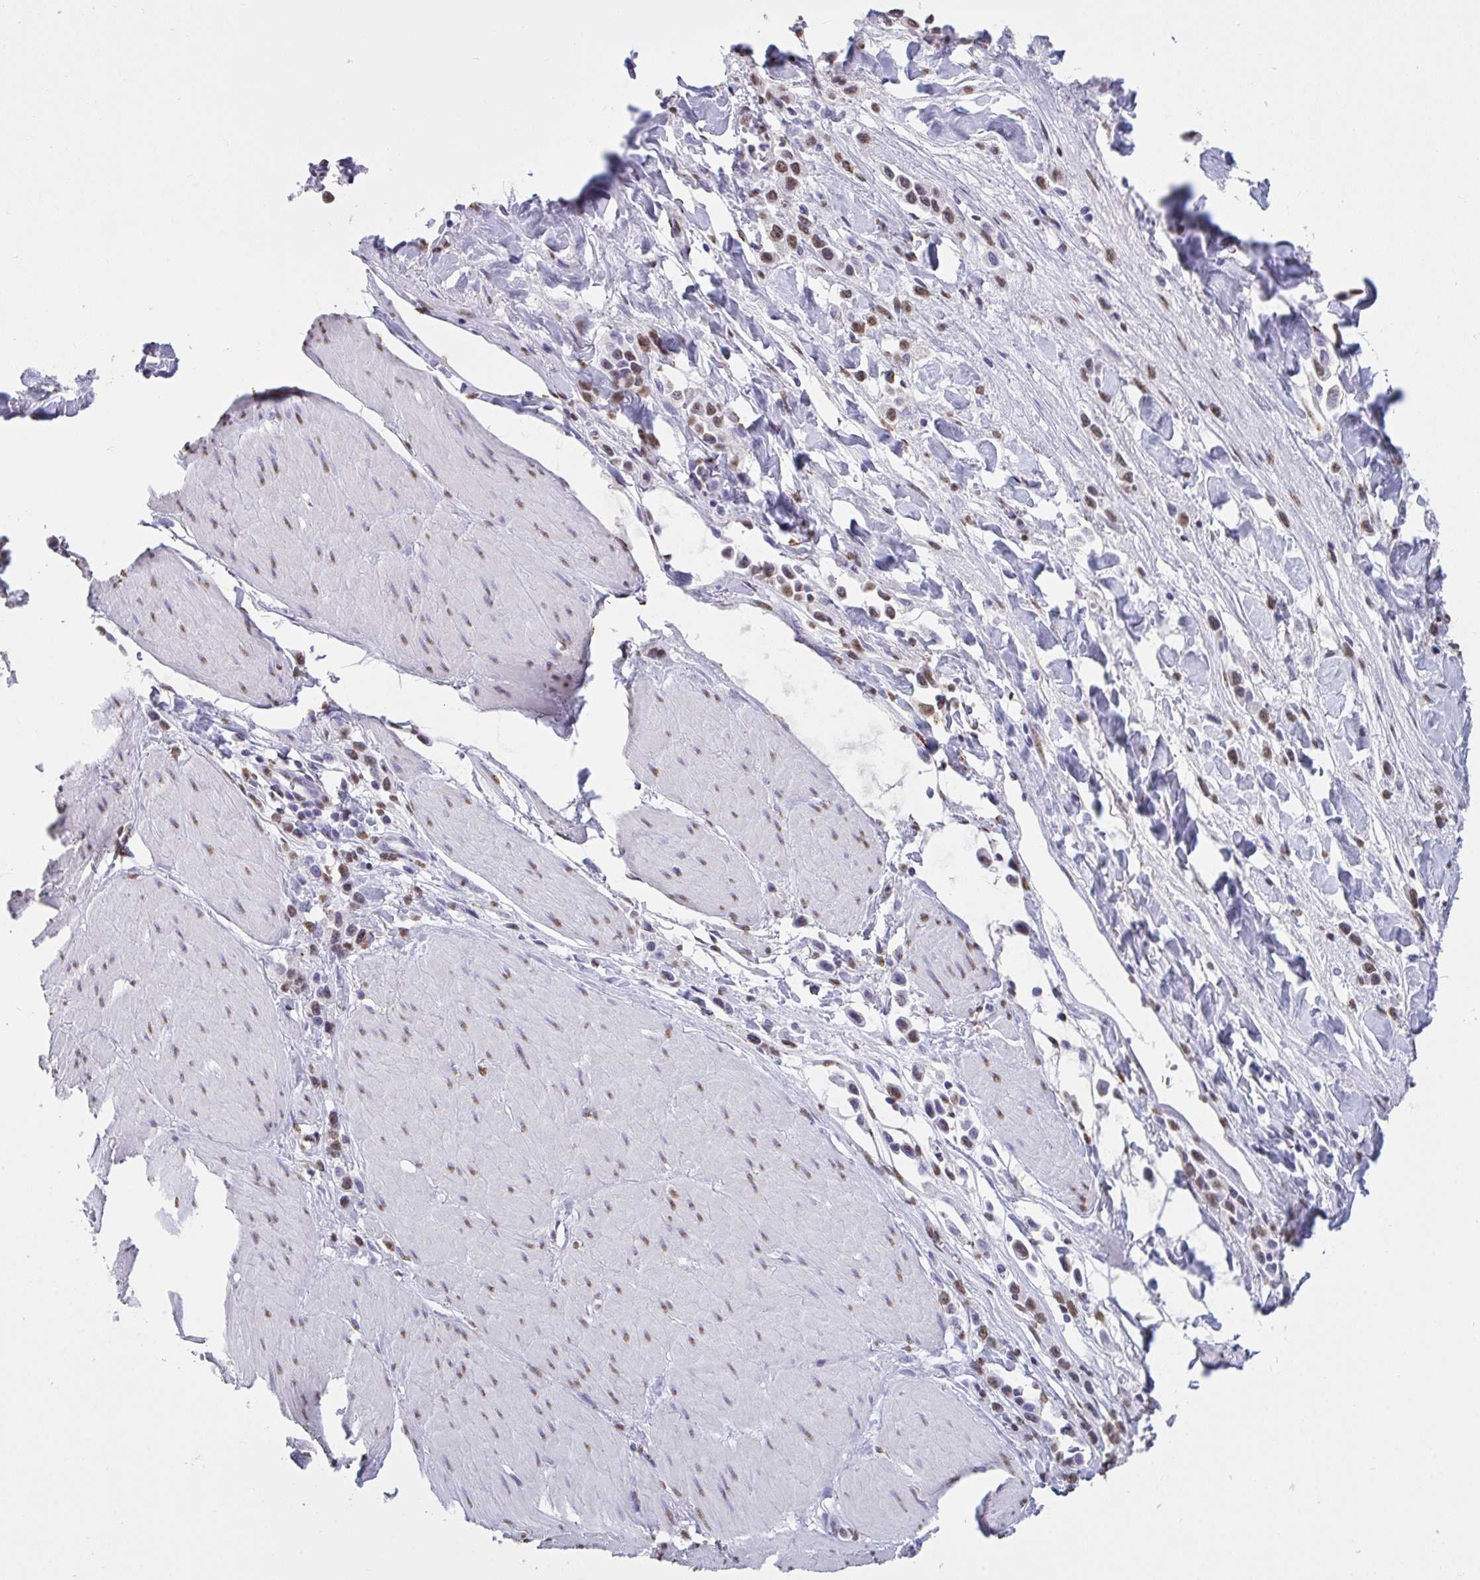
{"staining": {"intensity": "moderate", "quantity": ">75%", "location": "nuclear"}, "tissue": "stomach cancer", "cell_type": "Tumor cells", "image_type": "cancer", "snomed": [{"axis": "morphology", "description": "Adenocarcinoma, NOS"}, {"axis": "topography", "description": "Stomach"}], "caption": "The histopathology image shows staining of stomach cancer (adenocarcinoma), revealing moderate nuclear protein positivity (brown color) within tumor cells.", "gene": "SEMA6B", "patient": {"sex": "male", "age": 47}}